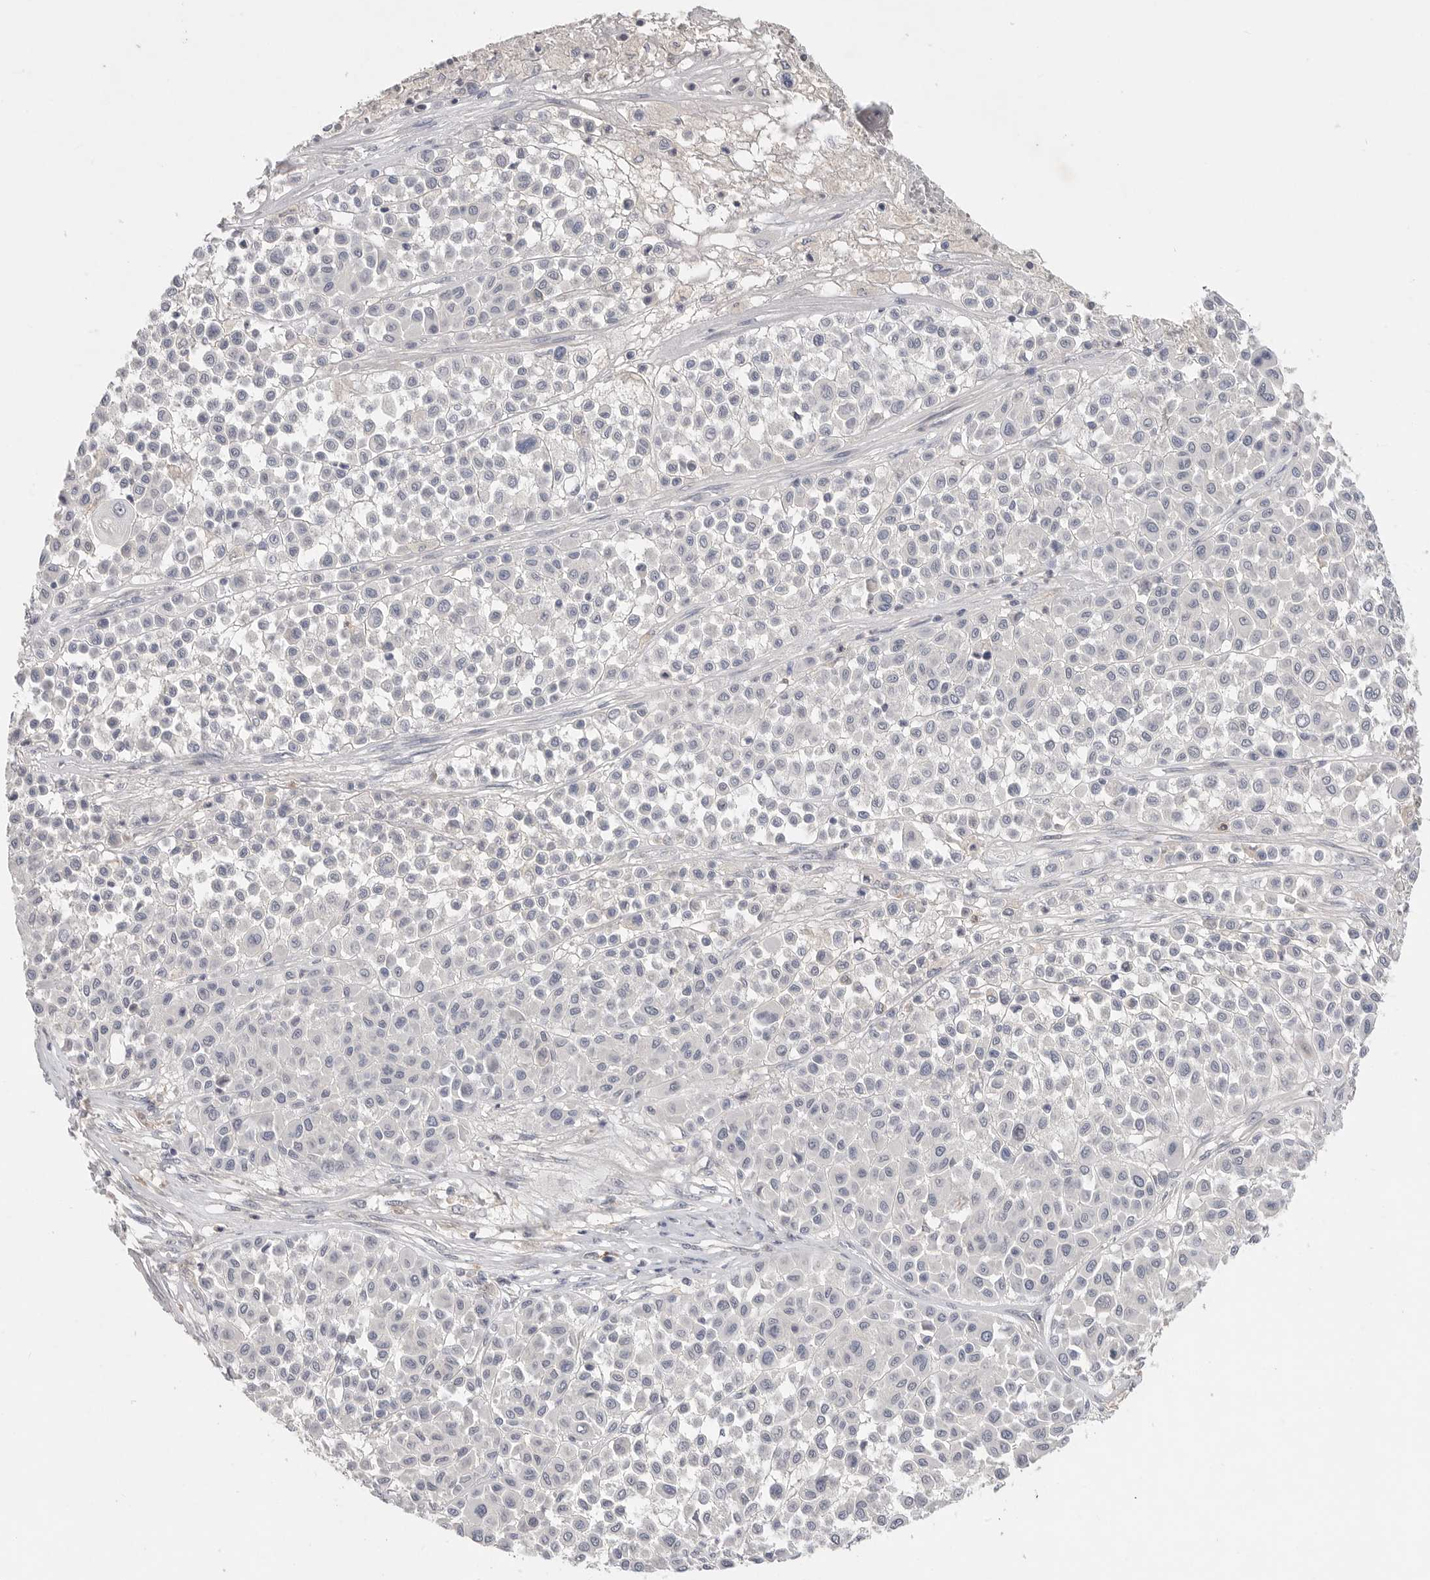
{"staining": {"intensity": "negative", "quantity": "none", "location": "none"}, "tissue": "melanoma", "cell_type": "Tumor cells", "image_type": "cancer", "snomed": [{"axis": "morphology", "description": "Malignant melanoma, Metastatic site"}, {"axis": "topography", "description": "Soft tissue"}], "caption": "Human malignant melanoma (metastatic site) stained for a protein using IHC demonstrates no staining in tumor cells.", "gene": "ITGAD", "patient": {"sex": "male", "age": 41}}